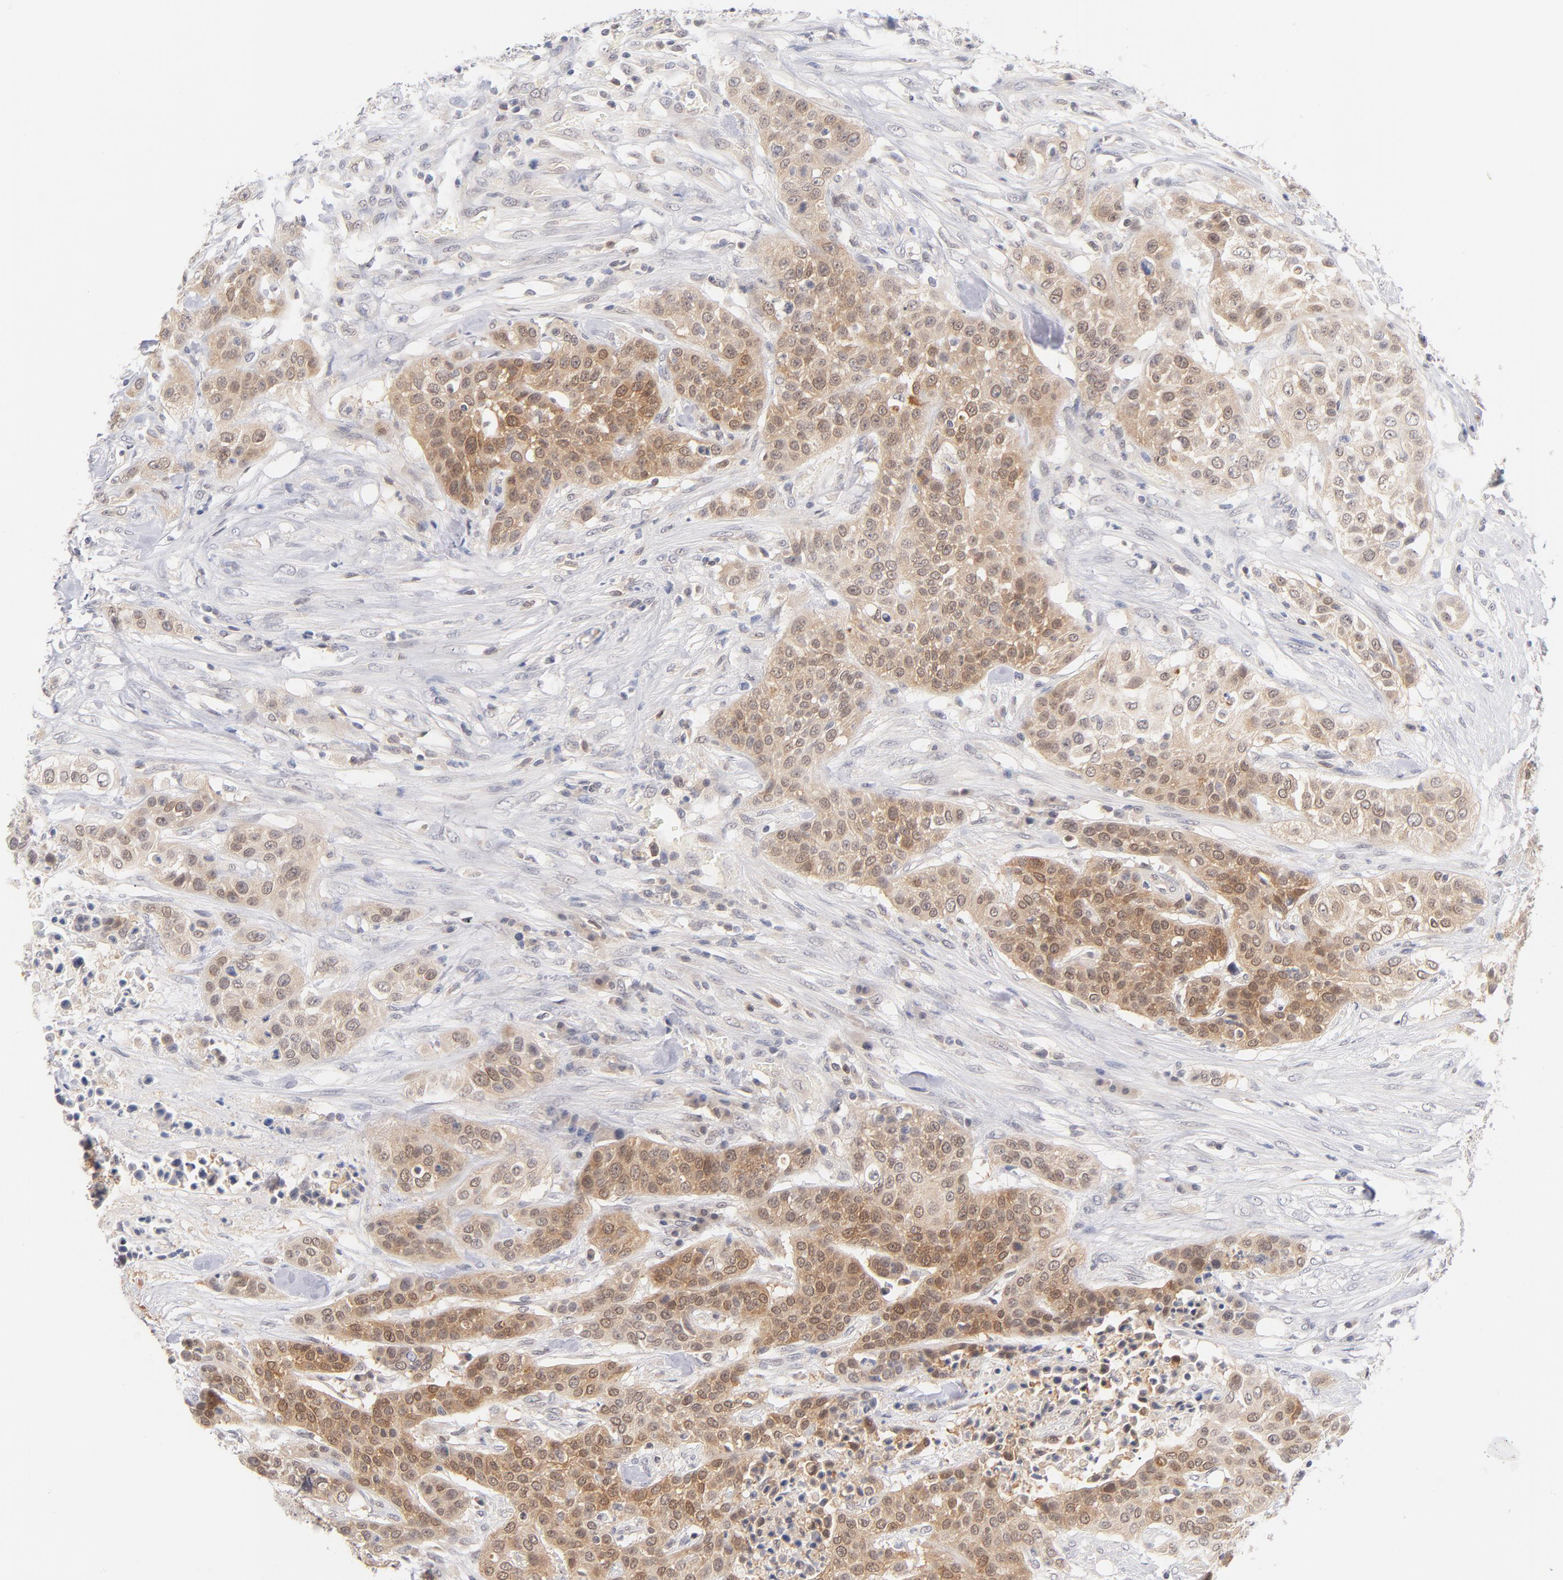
{"staining": {"intensity": "weak", "quantity": ">75%", "location": "cytoplasmic/membranous,nuclear"}, "tissue": "urothelial cancer", "cell_type": "Tumor cells", "image_type": "cancer", "snomed": [{"axis": "morphology", "description": "Urothelial carcinoma, High grade"}, {"axis": "topography", "description": "Urinary bladder"}], "caption": "Immunohistochemistry staining of urothelial cancer, which demonstrates low levels of weak cytoplasmic/membranous and nuclear positivity in about >75% of tumor cells indicating weak cytoplasmic/membranous and nuclear protein expression. The staining was performed using DAB (brown) for protein detection and nuclei were counterstained in hematoxylin (blue).", "gene": "CASP6", "patient": {"sex": "male", "age": 74}}